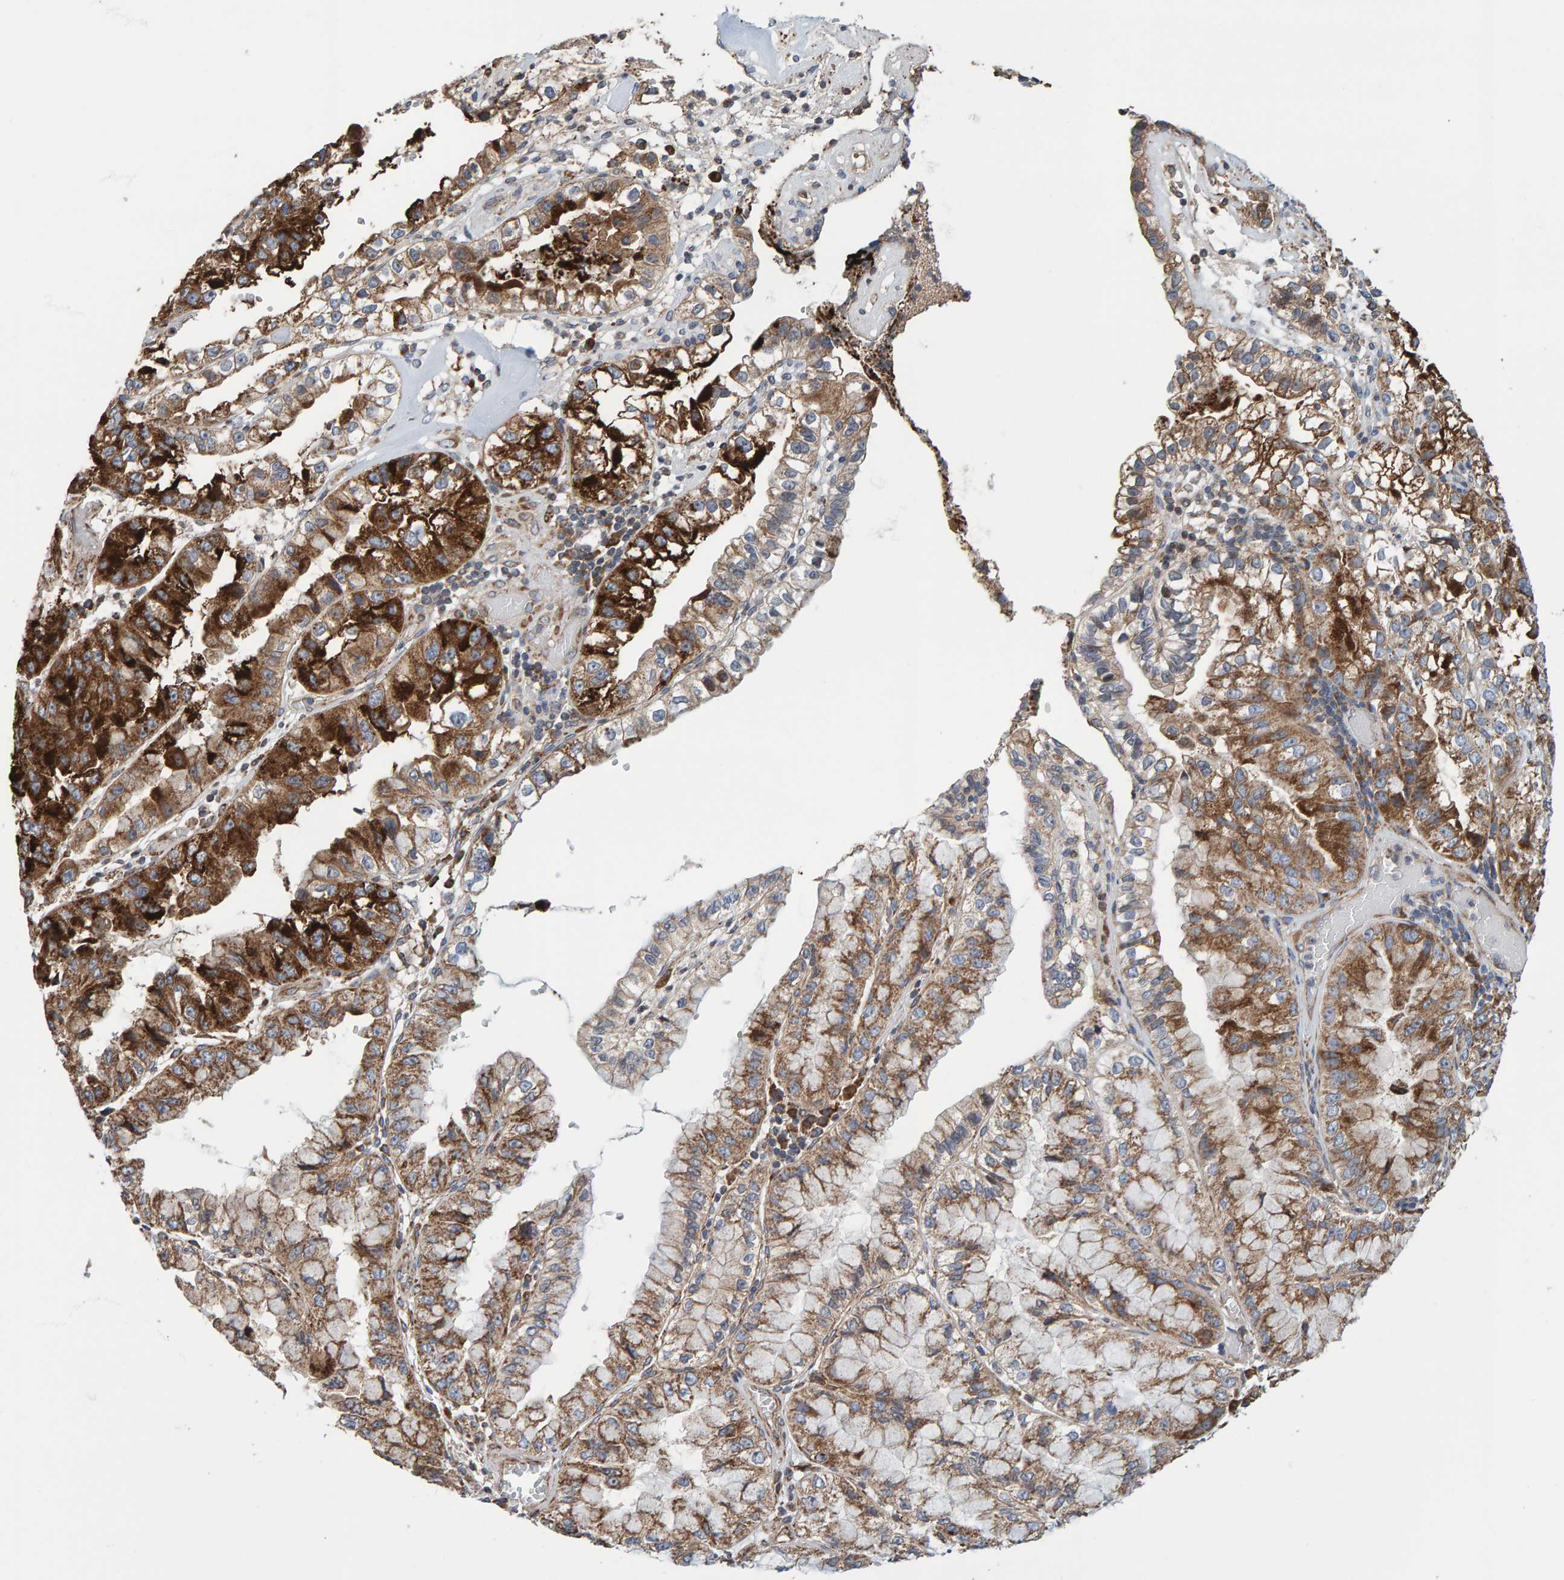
{"staining": {"intensity": "strong", "quantity": ">75%", "location": "cytoplasmic/membranous"}, "tissue": "liver cancer", "cell_type": "Tumor cells", "image_type": "cancer", "snomed": [{"axis": "morphology", "description": "Cholangiocarcinoma"}, {"axis": "topography", "description": "Liver"}], "caption": "A high amount of strong cytoplasmic/membranous expression is appreciated in about >75% of tumor cells in liver cancer (cholangiocarcinoma) tissue.", "gene": "MRPL45", "patient": {"sex": "female", "age": 79}}